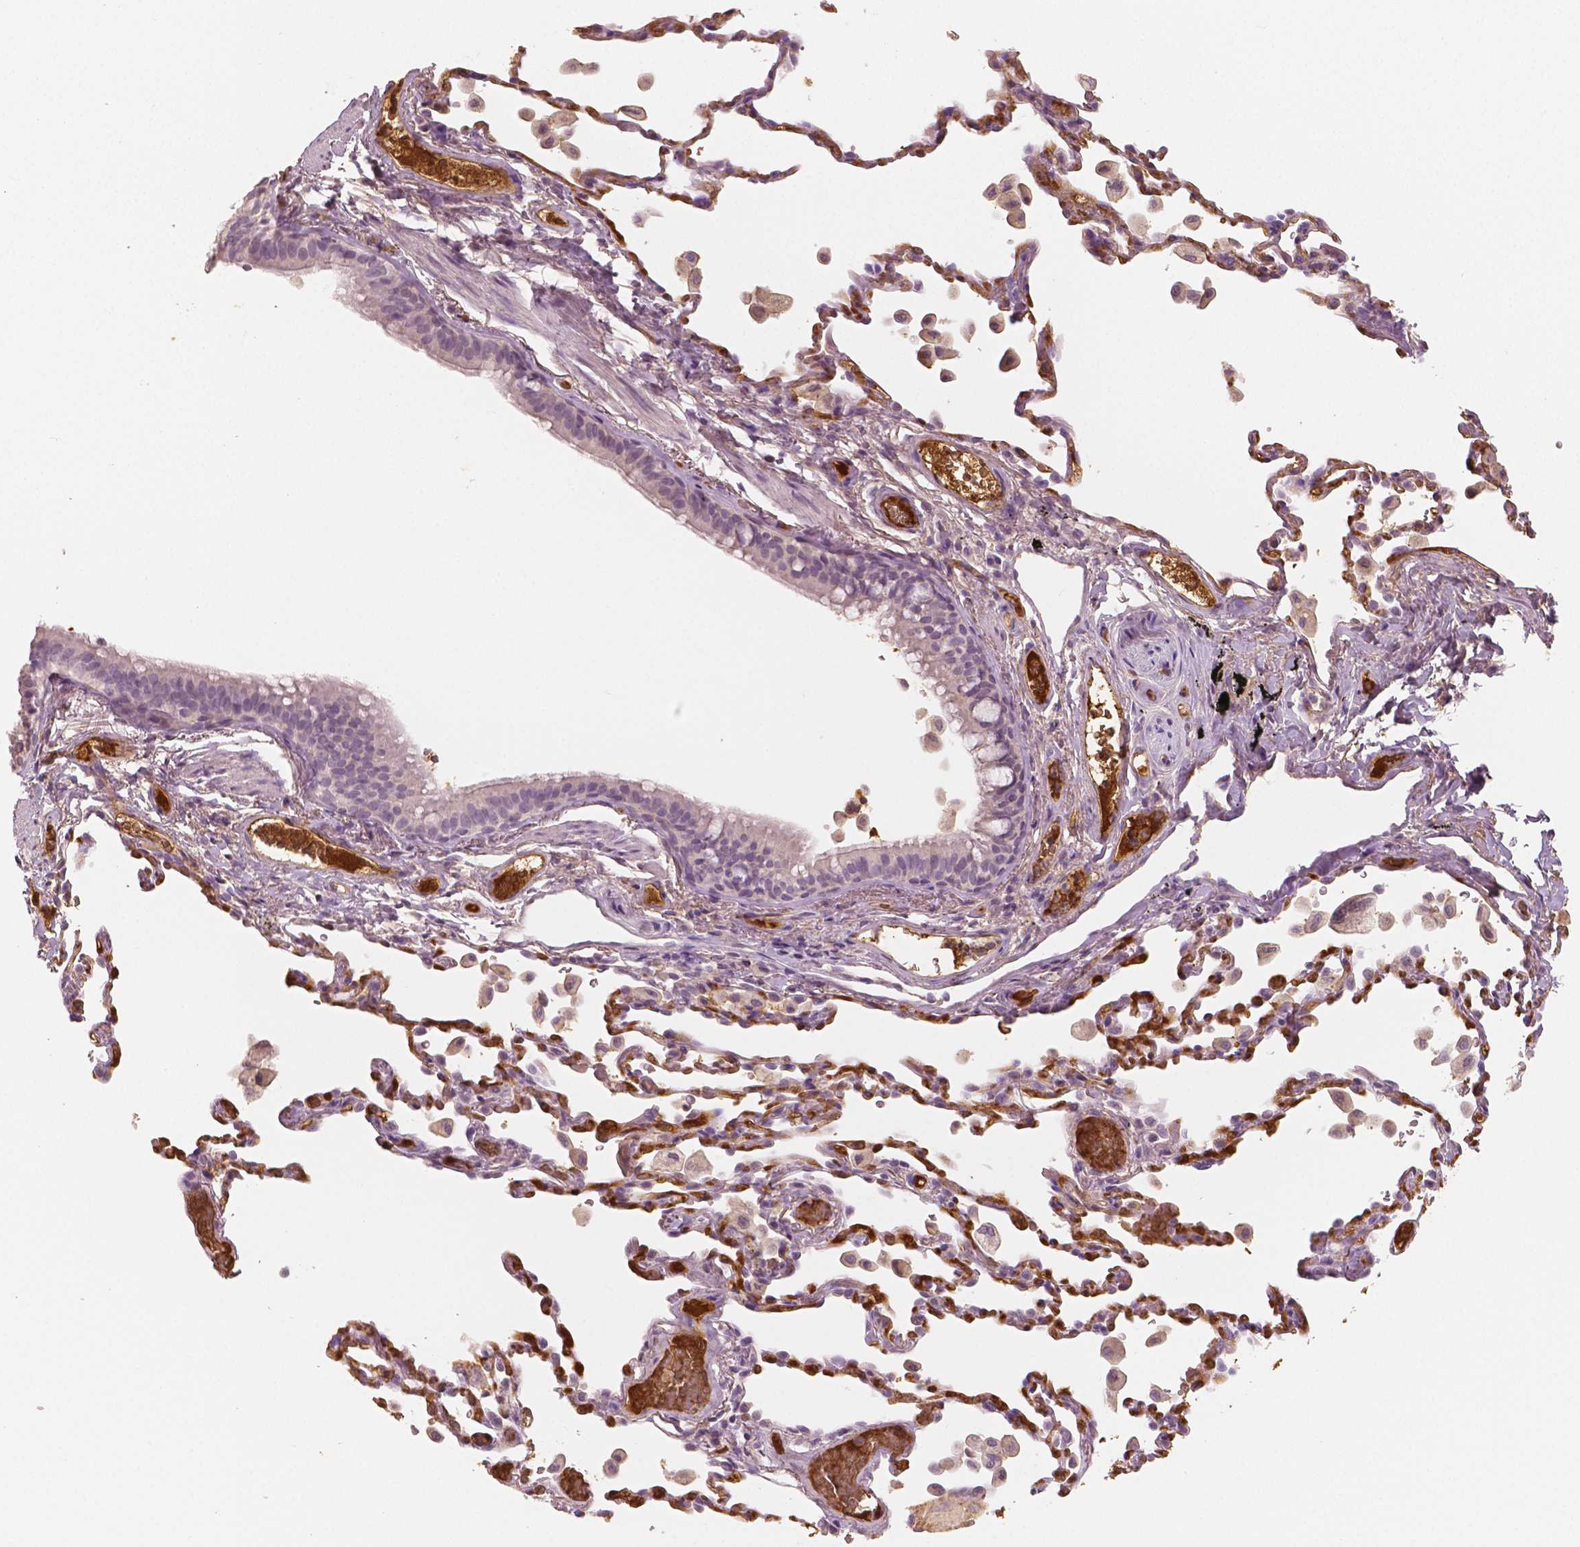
{"staining": {"intensity": "negative", "quantity": "none", "location": "none"}, "tissue": "bronchus", "cell_type": "Respiratory epithelial cells", "image_type": "normal", "snomed": [{"axis": "morphology", "description": "Normal tissue, NOS"}, {"axis": "topography", "description": "Bronchus"}, {"axis": "topography", "description": "Lung"}], "caption": "Respiratory epithelial cells show no significant protein staining in normal bronchus. Brightfield microscopy of immunohistochemistry stained with DAB (brown) and hematoxylin (blue), captured at high magnification.", "gene": "APOA4", "patient": {"sex": "male", "age": 54}}